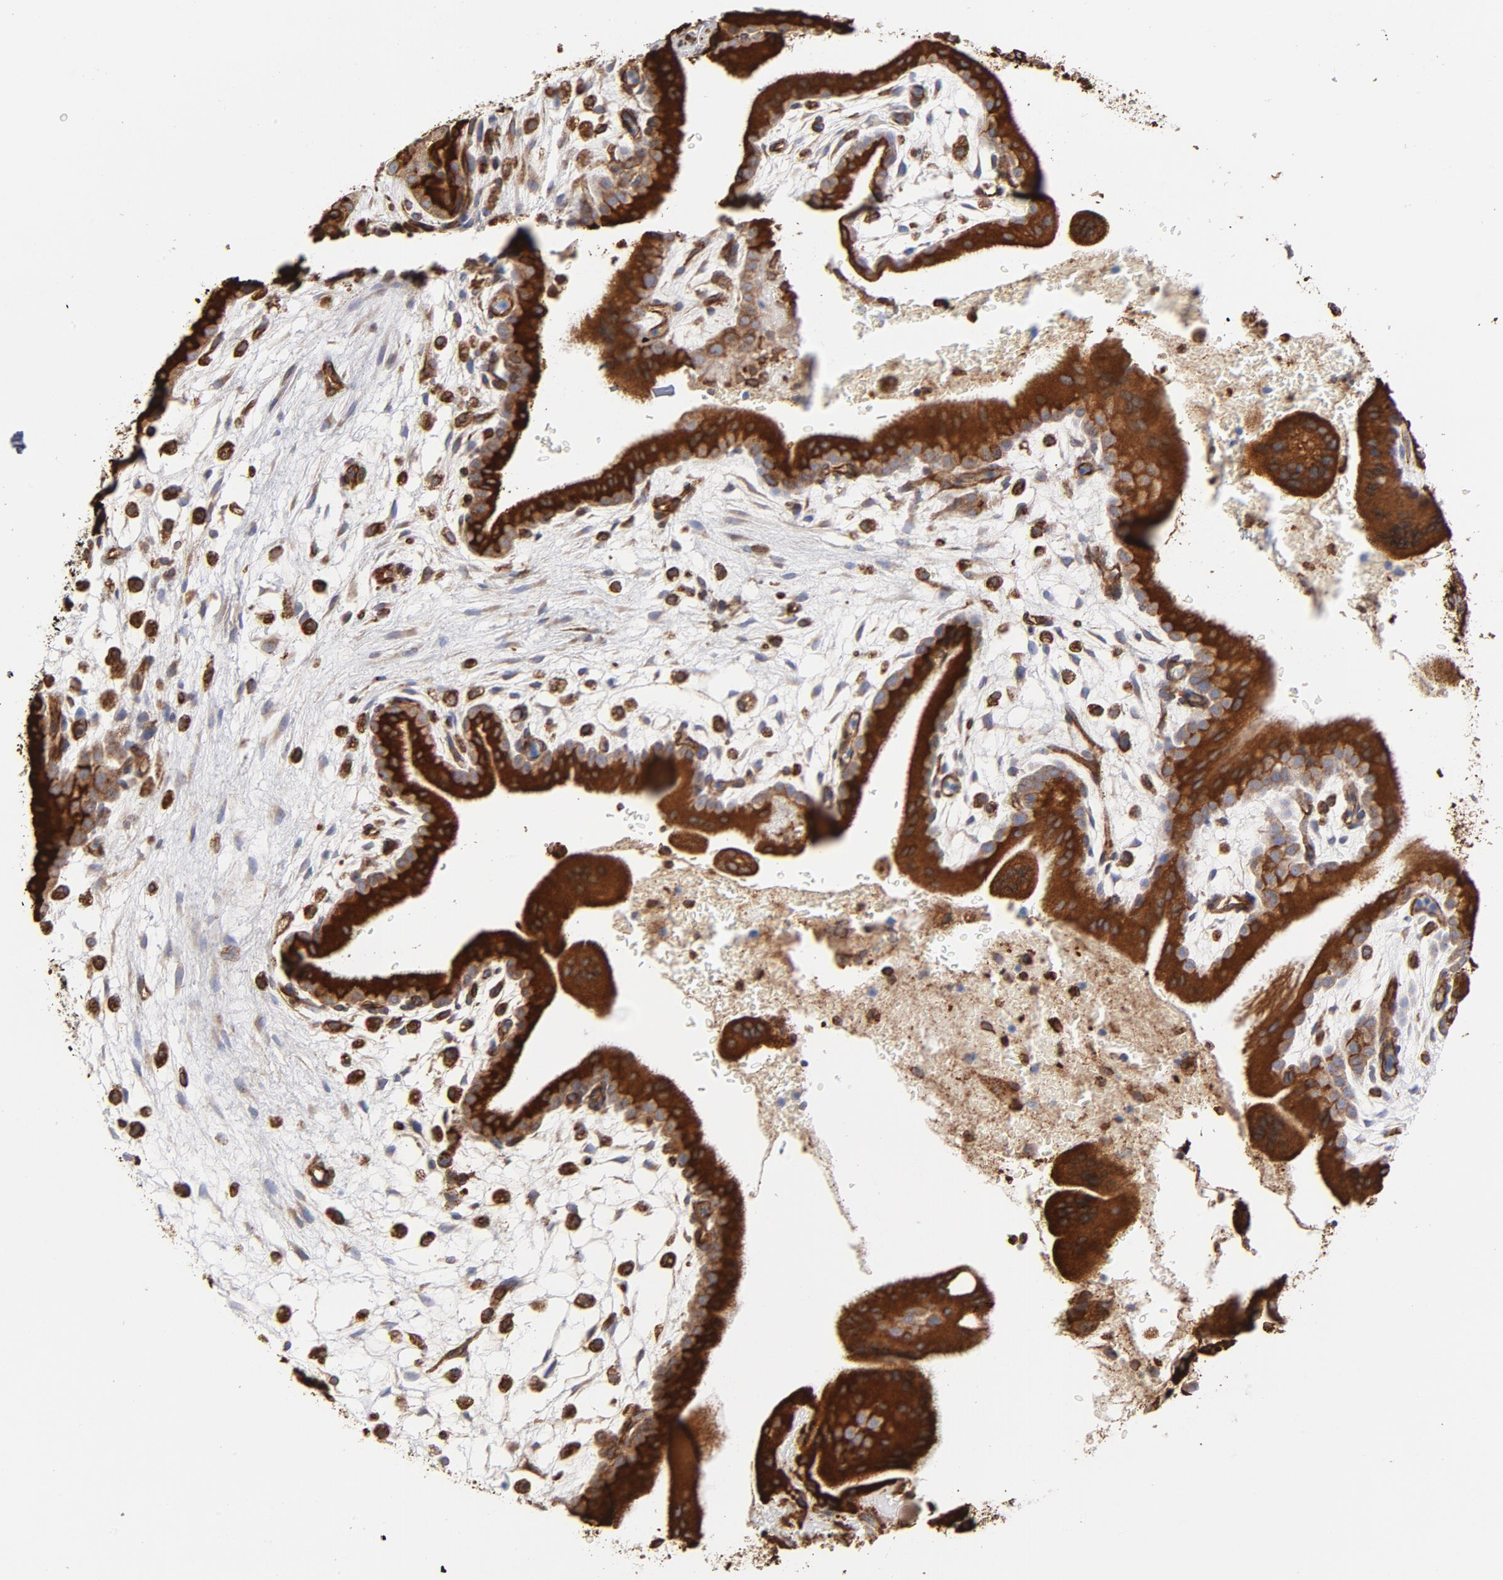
{"staining": {"intensity": "moderate", "quantity": ">75%", "location": "cytoplasmic/membranous"}, "tissue": "placenta", "cell_type": "Decidual cells", "image_type": "normal", "snomed": [{"axis": "morphology", "description": "Normal tissue, NOS"}, {"axis": "topography", "description": "Placenta"}], "caption": "Placenta stained with immunohistochemistry displays moderate cytoplasmic/membranous expression in about >75% of decidual cells. (Brightfield microscopy of DAB IHC at high magnification).", "gene": "CANX", "patient": {"sex": "female", "age": 35}}